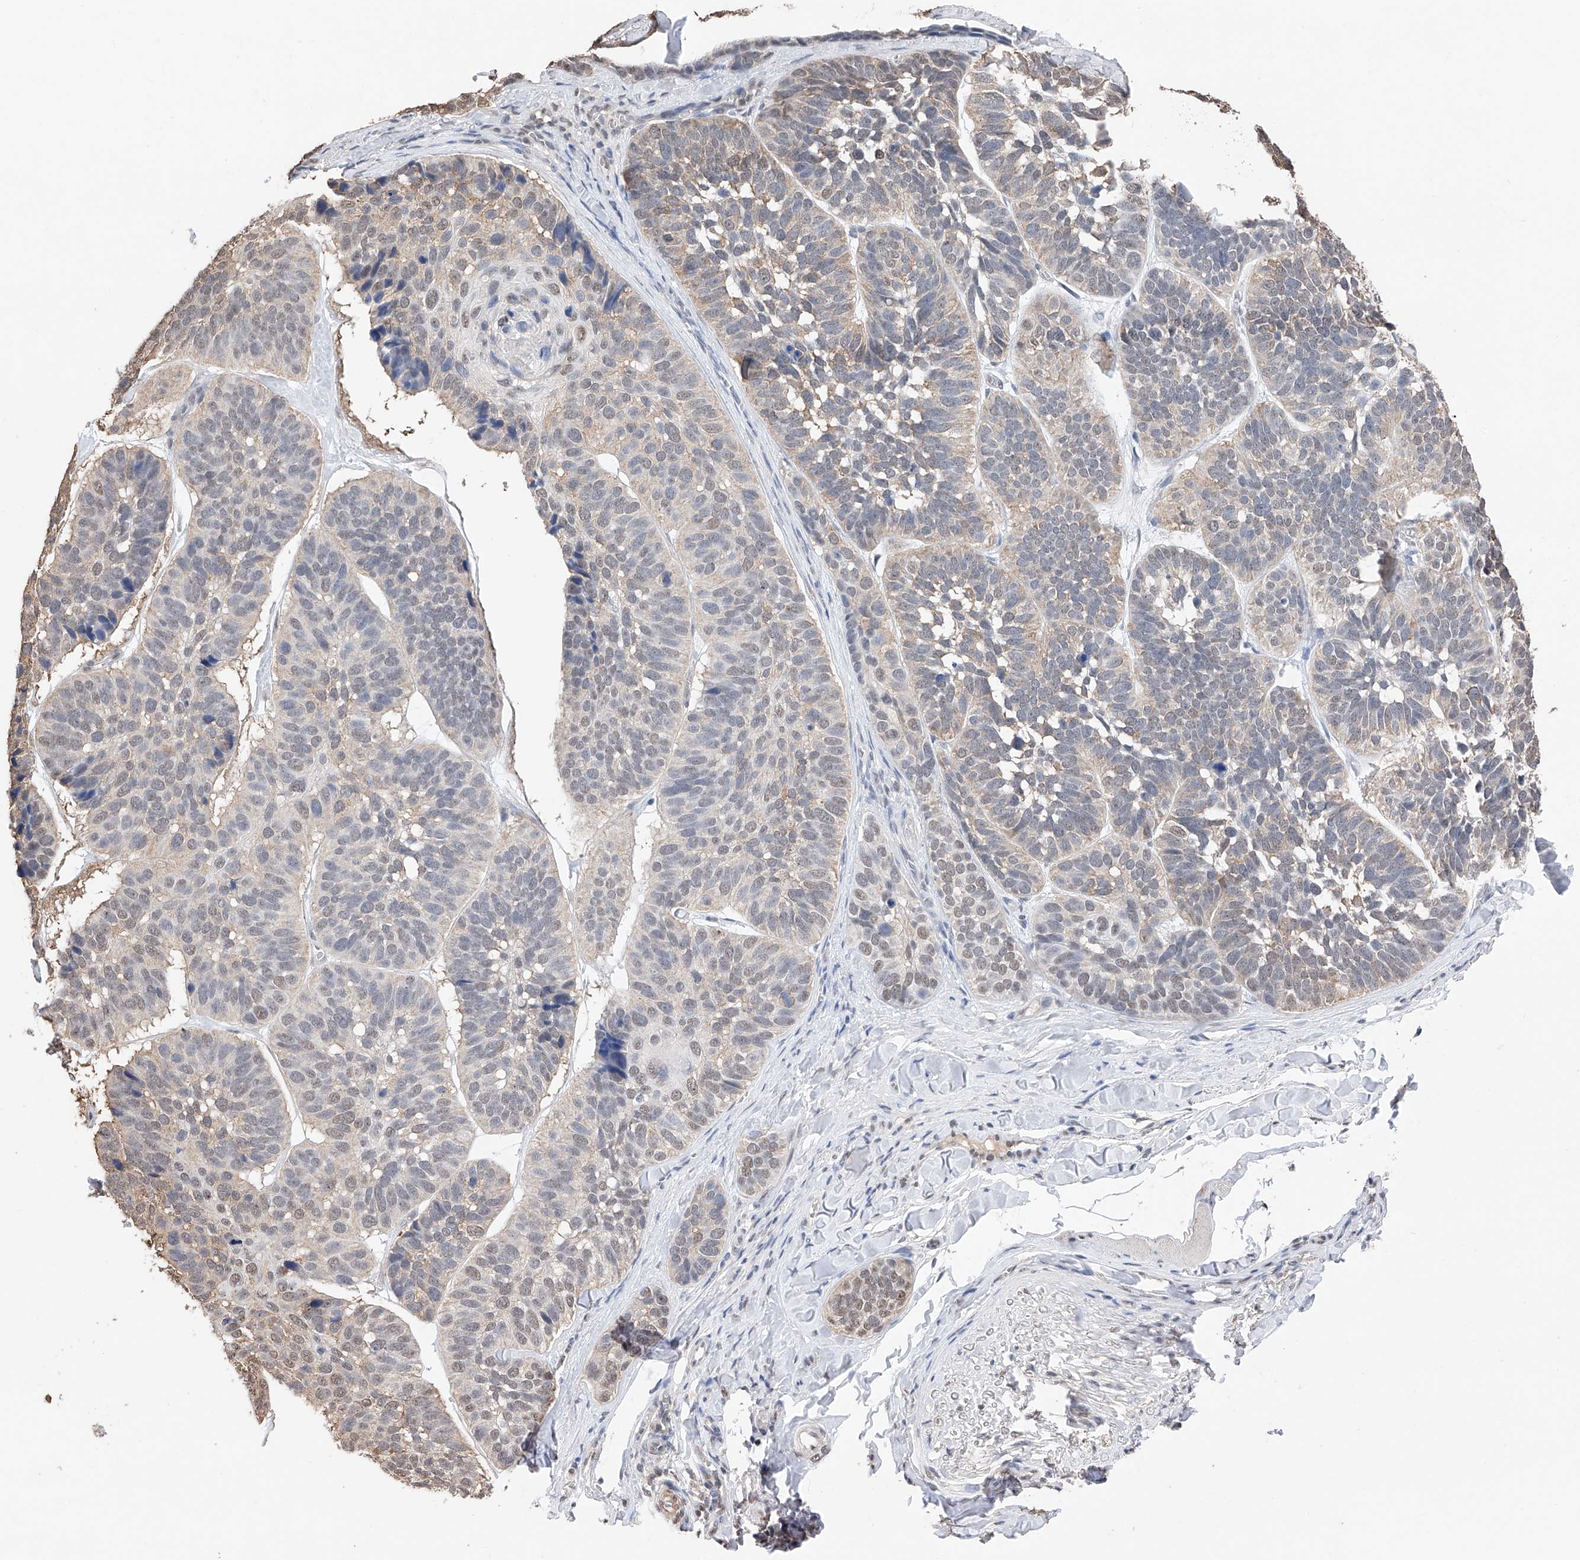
{"staining": {"intensity": "weak", "quantity": "25%-75%", "location": "nuclear"}, "tissue": "skin cancer", "cell_type": "Tumor cells", "image_type": "cancer", "snomed": [{"axis": "morphology", "description": "Basal cell carcinoma"}, {"axis": "topography", "description": "Skin"}], "caption": "Tumor cells reveal low levels of weak nuclear expression in approximately 25%-75% of cells in skin basal cell carcinoma.", "gene": "DMAP1", "patient": {"sex": "male", "age": 62}}